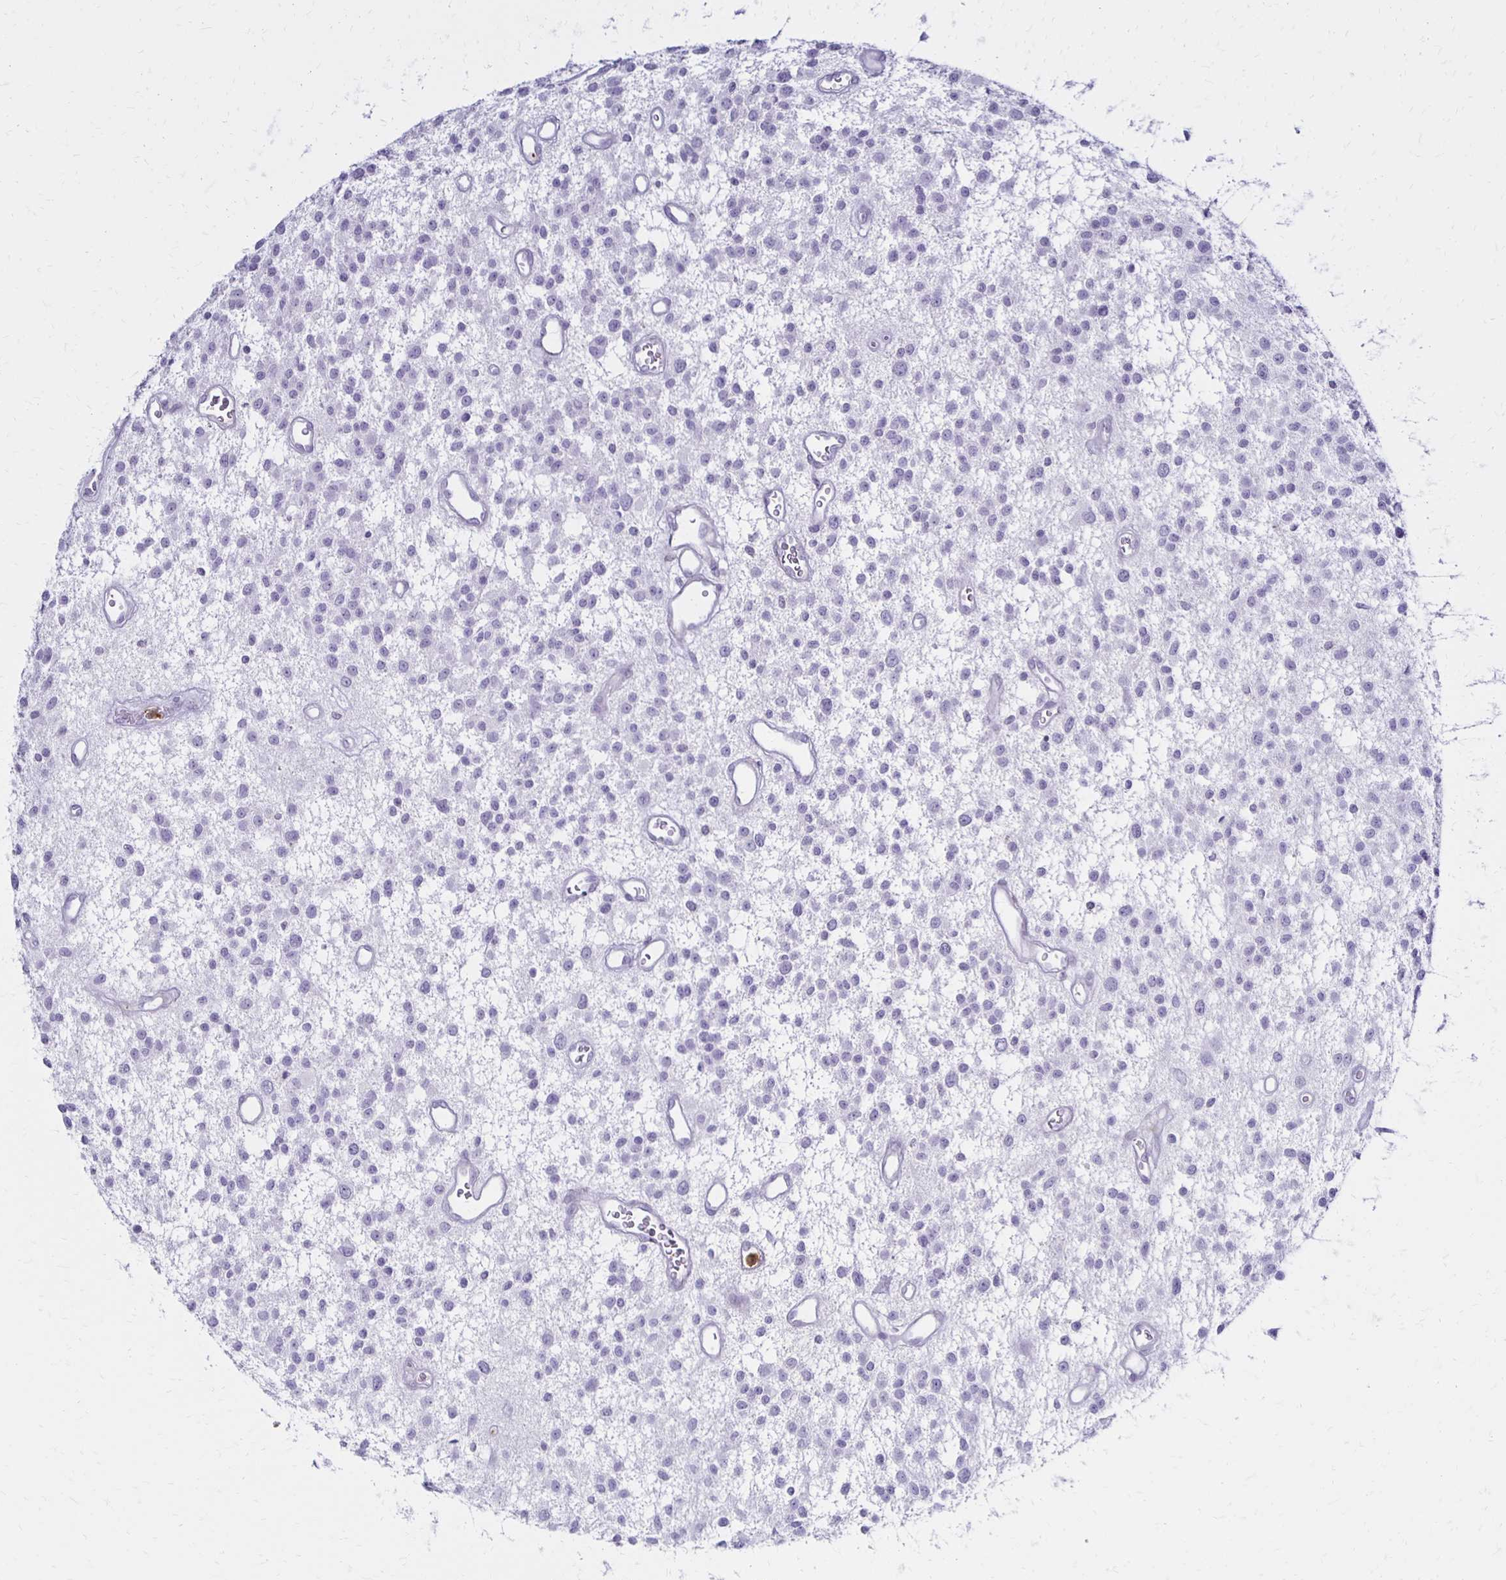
{"staining": {"intensity": "negative", "quantity": "none", "location": "none"}, "tissue": "glioma", "cell_type": "Tumor cells", "image_type": "cancer", "snomed": [{"axis": "morphology", "description": "Glioma, malignant, Low grade"}, {"axis": "topography", "description": "Brain"}], "caption": "Tumor cells show no significant protein expression in glioma. (Immunohistochemistry, brightfield microscopy, high magnification).", "gene": "CCL21", "patient": {"sex": "male", "age": 43}}